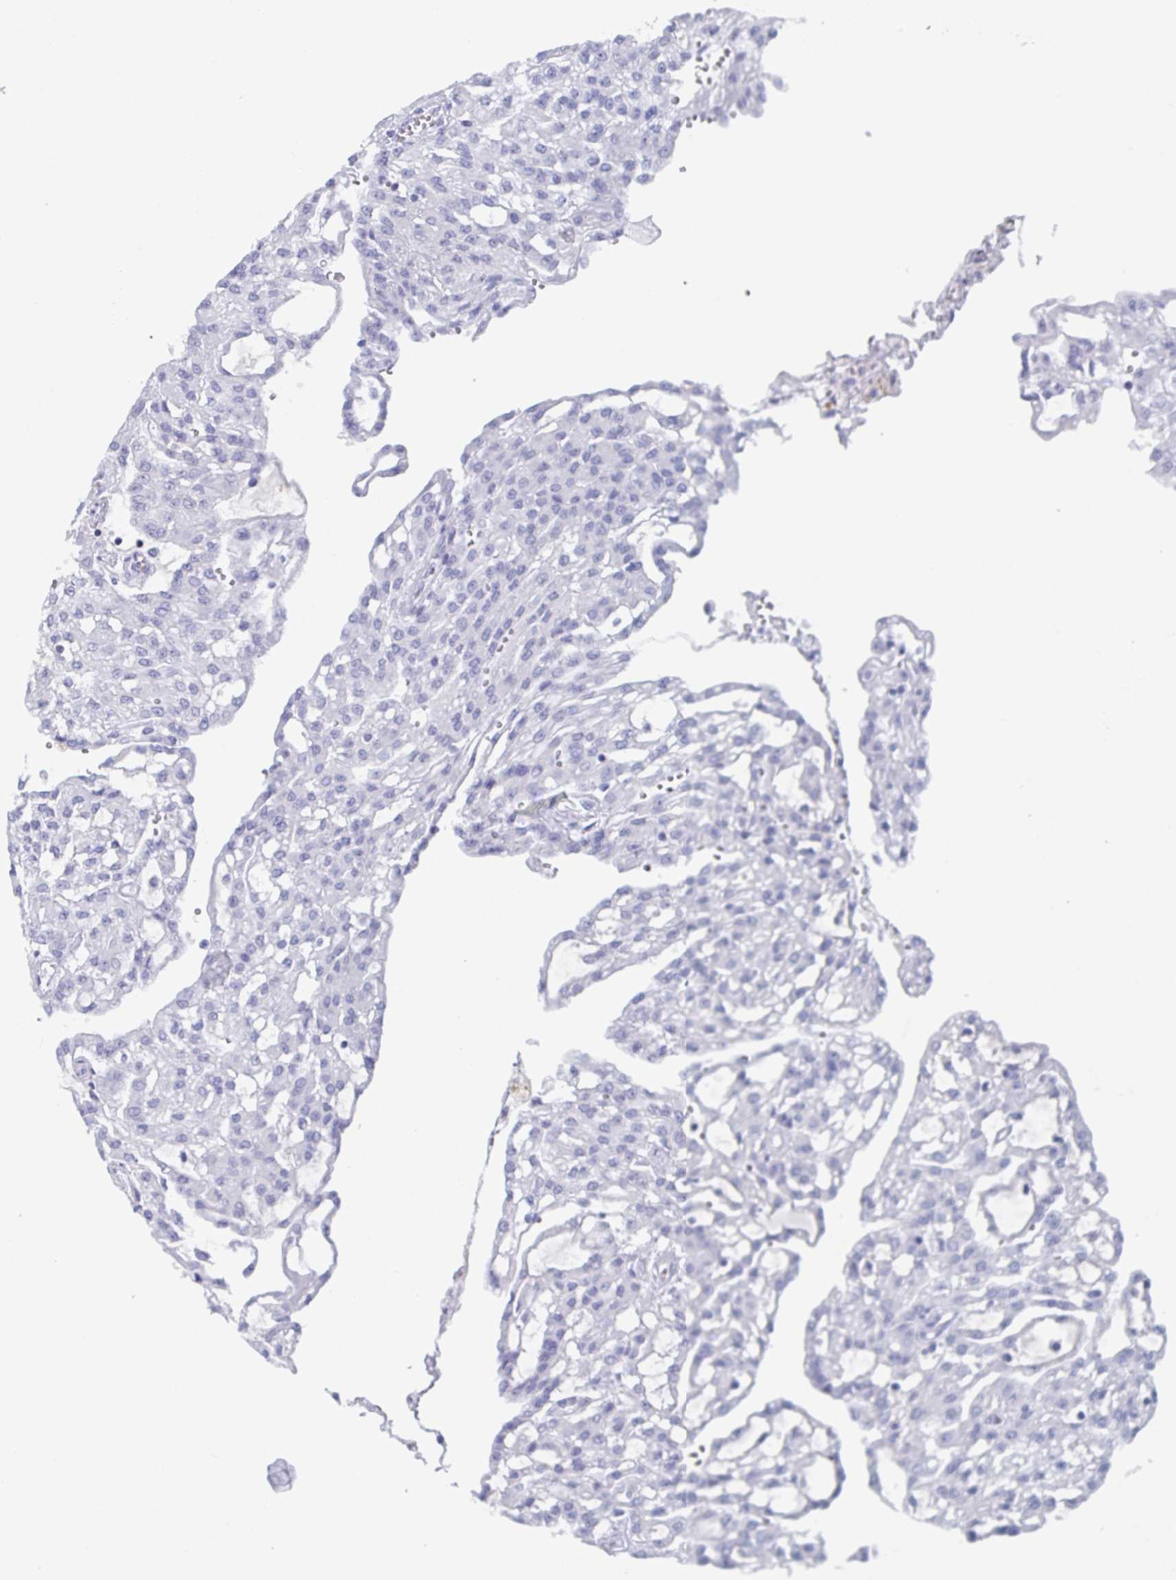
{"staining": {"intensity": "negative", "quantity": "none", "location": "none"}, "tissue": "renal cancer", "cell_type": "Tumor cells", "image_type": "cancer", "snomed": [{"axis": "morphology", "description": "Adenocarcinoma, NOS"}, {"axis": "topography", "description": "Kidney"}], "caption": "This micrograph is of renal adenocarcinoma stained with immunohistochemistry to label a protein in brown with the nuclei are counter-stained blue. There is no positivity in tumor cells.", "gene": "ZPBP", "patient": {"sex": "male", "age": 63}}